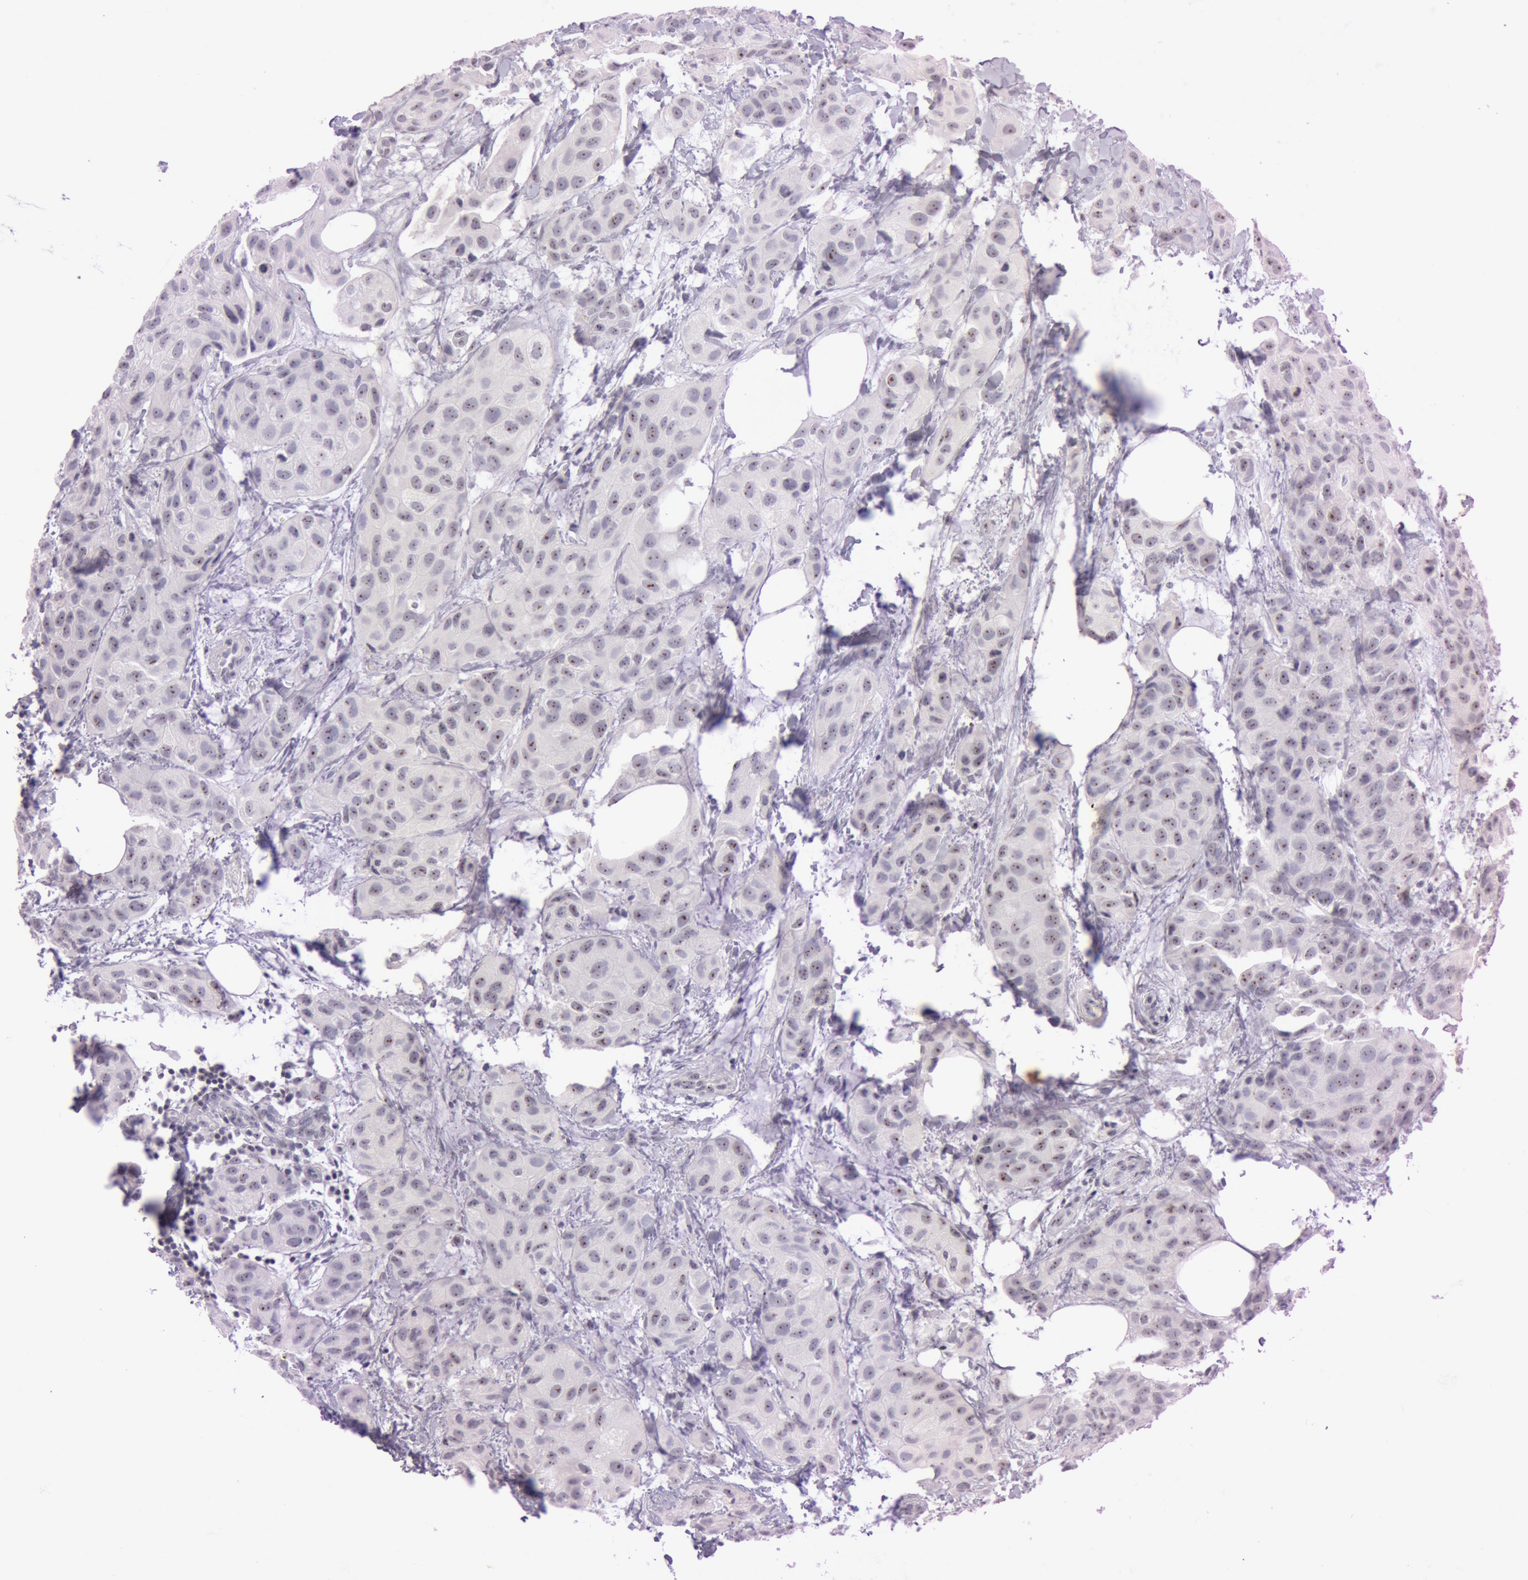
{"staining": {"intensity": "moderate", "quantity": ">75%", "location": "nuclear"}, "tissue": "breast cancer", "cell_type": "Tumor cells", "image_type": "cancer", "snomed": [{"axis": "morphology", "description": "Duct carcinoma"}, {"axis": "topography", "description": "Breast"}], "caption": "The micrograph demonstrates staining of infiltrating ductal carcinoma (breast), revealing moderate nuclear protein expression (brown color) within tumor cells.", "gene": "FBL", "patient": {"sex": "female", "age": 68}}